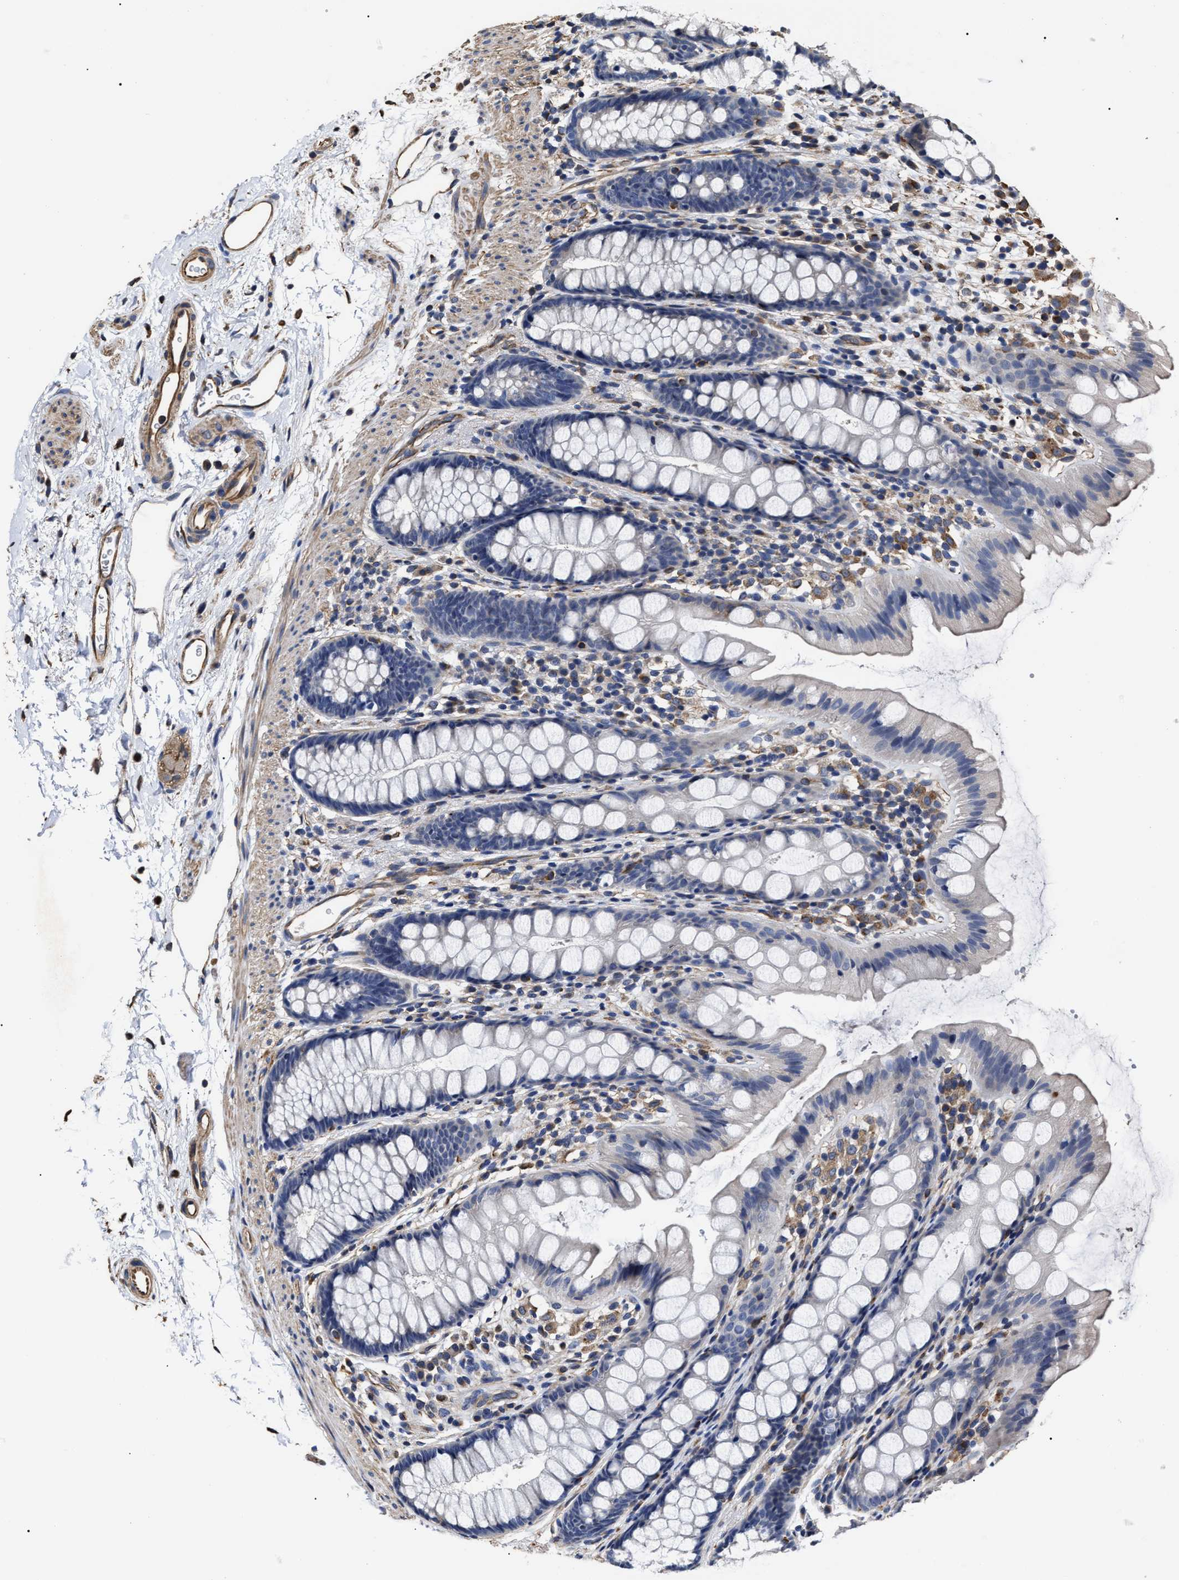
{"staining": {"intensity": "negative", "quantity": "none", "location": "none"}, "tissue": "rectum", "cell_type": "Glandular cells", "image_type": "normal", "snomed": [{"axis": "morphology", "description": "Normal tissue, NOS"}, {"axis": "topography", "description": "Rectum"}], "caption": "A high-resolution micrograph shows immunohistochemistry (IHC) staining of benign rectum, which demonstrates no significant expression in glandular cells. (DAB immunohistochemistry with hematoxylin counter stain).", "gene": "TSPAN33", "patient": {"sex": "female", "age": 65}}